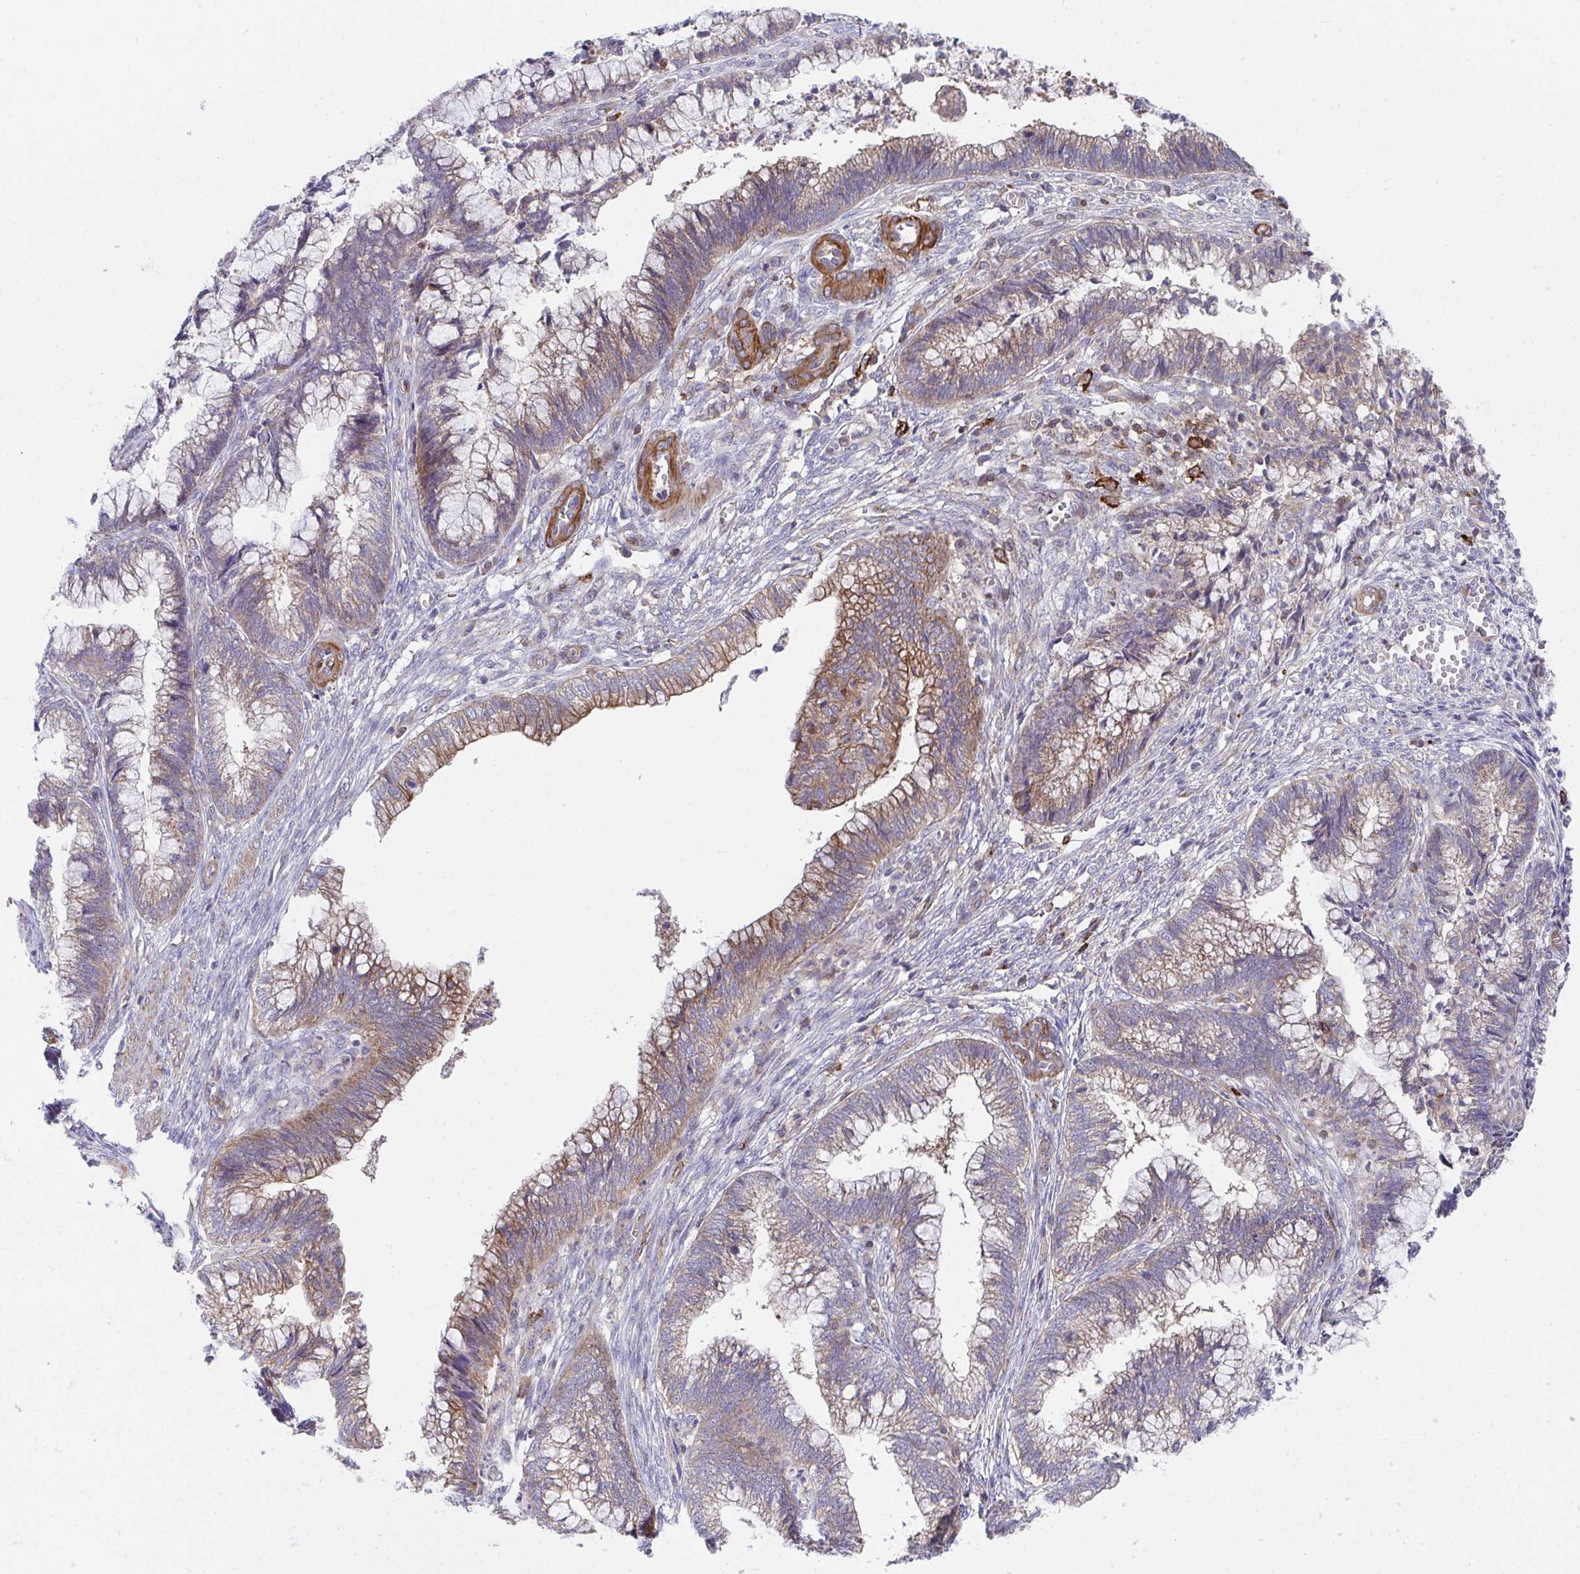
{"staining": {"intensity": "moderate", "quantity": "25%-75%", "location": "cytoplasmic/membranous"}, "tissue": "cervical cancer", "cell_type": "Tumor cells", "image_type": "cancer", "snomed": [{"axis": "morphology", "description": "Adenocarcinoma, NOS"}, {"axis": "topography", "description": "Cervix"}], "caption": "High-magnification brightfield microscopy of cervical cancer (adenocarcinoma) stained with DAB (brown) and counterstained with hematoxylin (blue). tumor cells exhibit moderate cytoplasmic/membranous staining is present in about25%-75% of cells.", "gene": "FRMD3", "patient": {"sex": "female", "age": 44}}